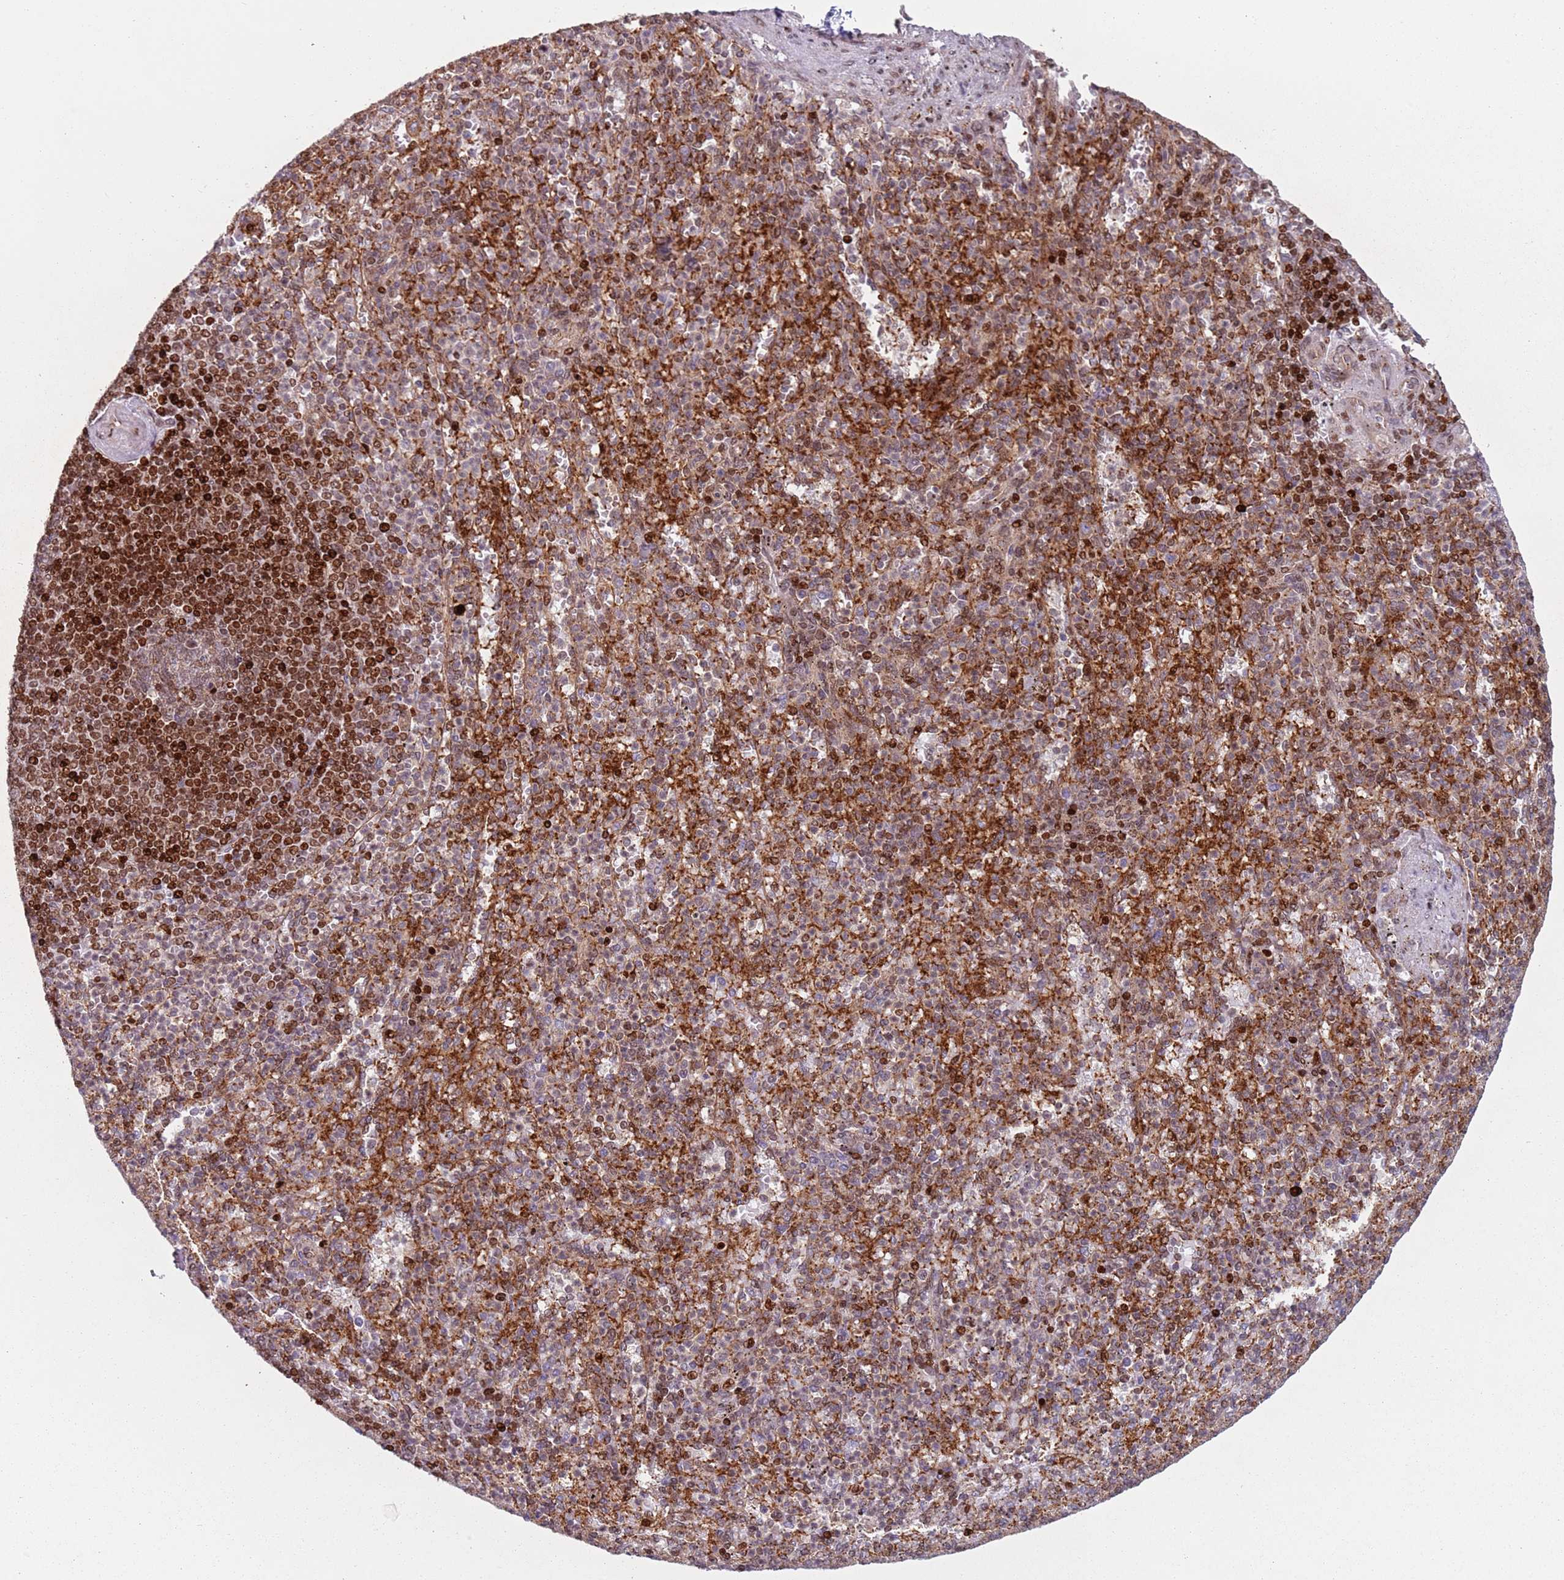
{"staining": {"intensity": "strong", "quantity": "25%-75%", "location": "cytoplasmic/membranous,nuclear"}, "tissue": "spleen", "cell_type": "Cells in red pulp", "image_type": "normal", "snomed": [{"axis": "morphology", "description": "Normal tissue, NOS"}, {"axis": "topography", "description": "Spleen"}], "caption": "Immunohistochemistry (IHC) histopathology image of normal spleen: human spleen stained using immunohistochemistry (IHC) exhibits high levels of strong protein expression localized specifically in the cytoplasmic/membranous,nuclear of cells in red pulp, appearing as a cytoplasmic/membranous,nuclear brown color.", "gene": "HNRNPLL", "patient": {"sex": "female", "age": 74}}